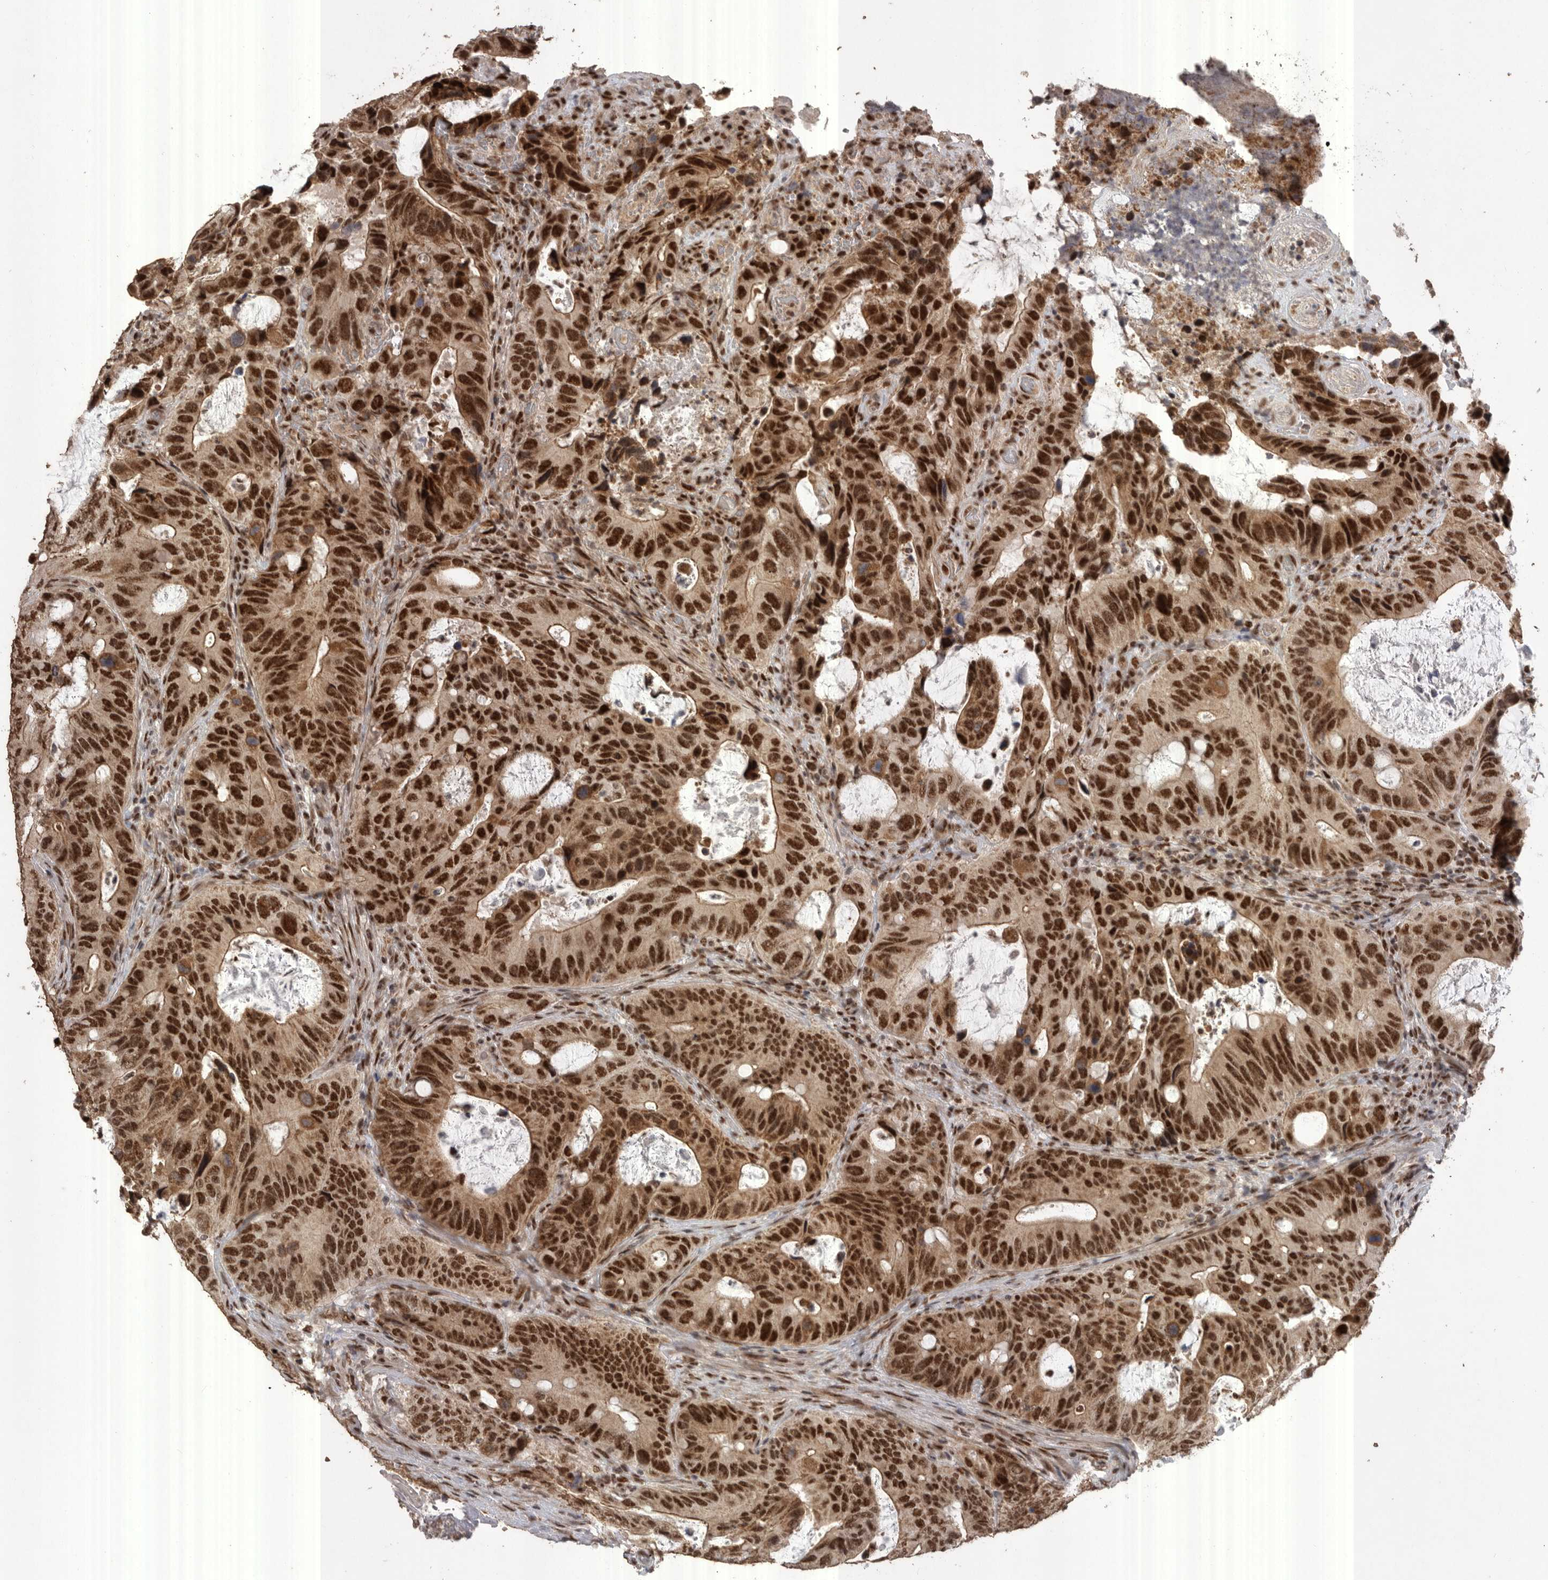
{"staining": {"intensity": "strong", "quantity": ">75%", "location": "cytoplasmic/membranous,nuclear"}, "tissue": "colorectal cancer", "cell_type": "Tumor cells", "image_type": "cancer", "snomed": [{"axis": "morphology", "description": "Adenocarcinoma, NOS"}, {"axis": "topography", "description": "Colon"}], "caption": "Colorectal cancer tissue reveals strong cytoplasmic/membranous and nuclear staining in about >75% of tumor cells", "gene": "PPP1R10", "patient": {"sex": "male", "age": 83}}